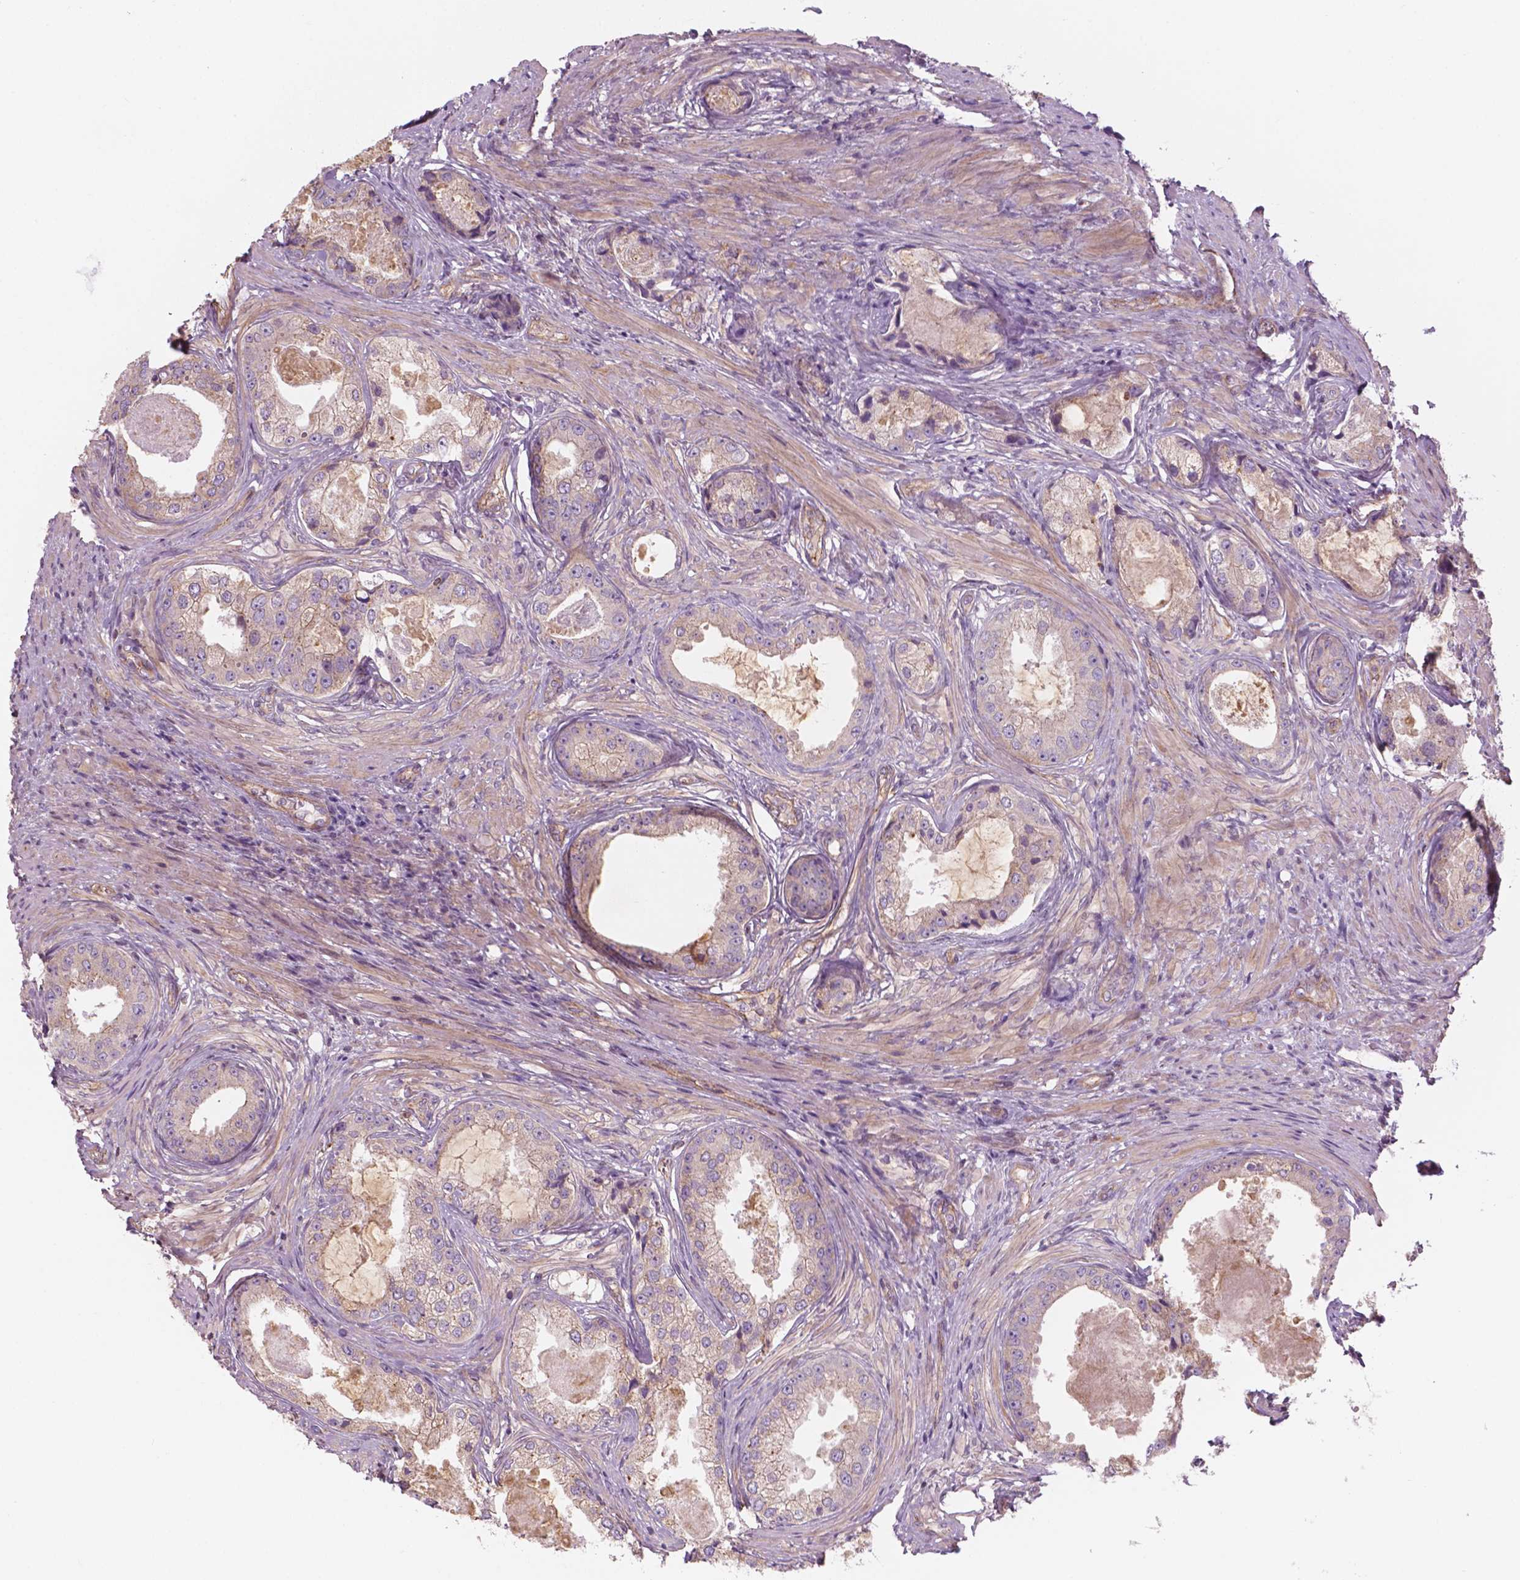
{"staining": {"intensity": "weak", "quantity": "<25%", "location": "cytoplasmic/membranous"}, "tissue": "prostate cancer", "cell_type": "Tumor cells", "image_type": "cancer", "snomed": [{"axis": "morphology", "description": "Adenocarcinoma, Low grade"}, {"axis": "topography", "description": "Prostate"}], "caption": "This photomicrograph is of prostate cancer (low-grade adenocarcinoma) stained with IHC to label a protein in brown with the nuclei are counter-stained blue. There is no expression in tumor cells. Brightfield microscopy of IHC stained with DAB (3,3'-diaminobenzidine) (brown) and hematoxylin (blue), captured at high magnification.", "gene": "SURF4", "patient": {"sex": "male", "age": 68}}